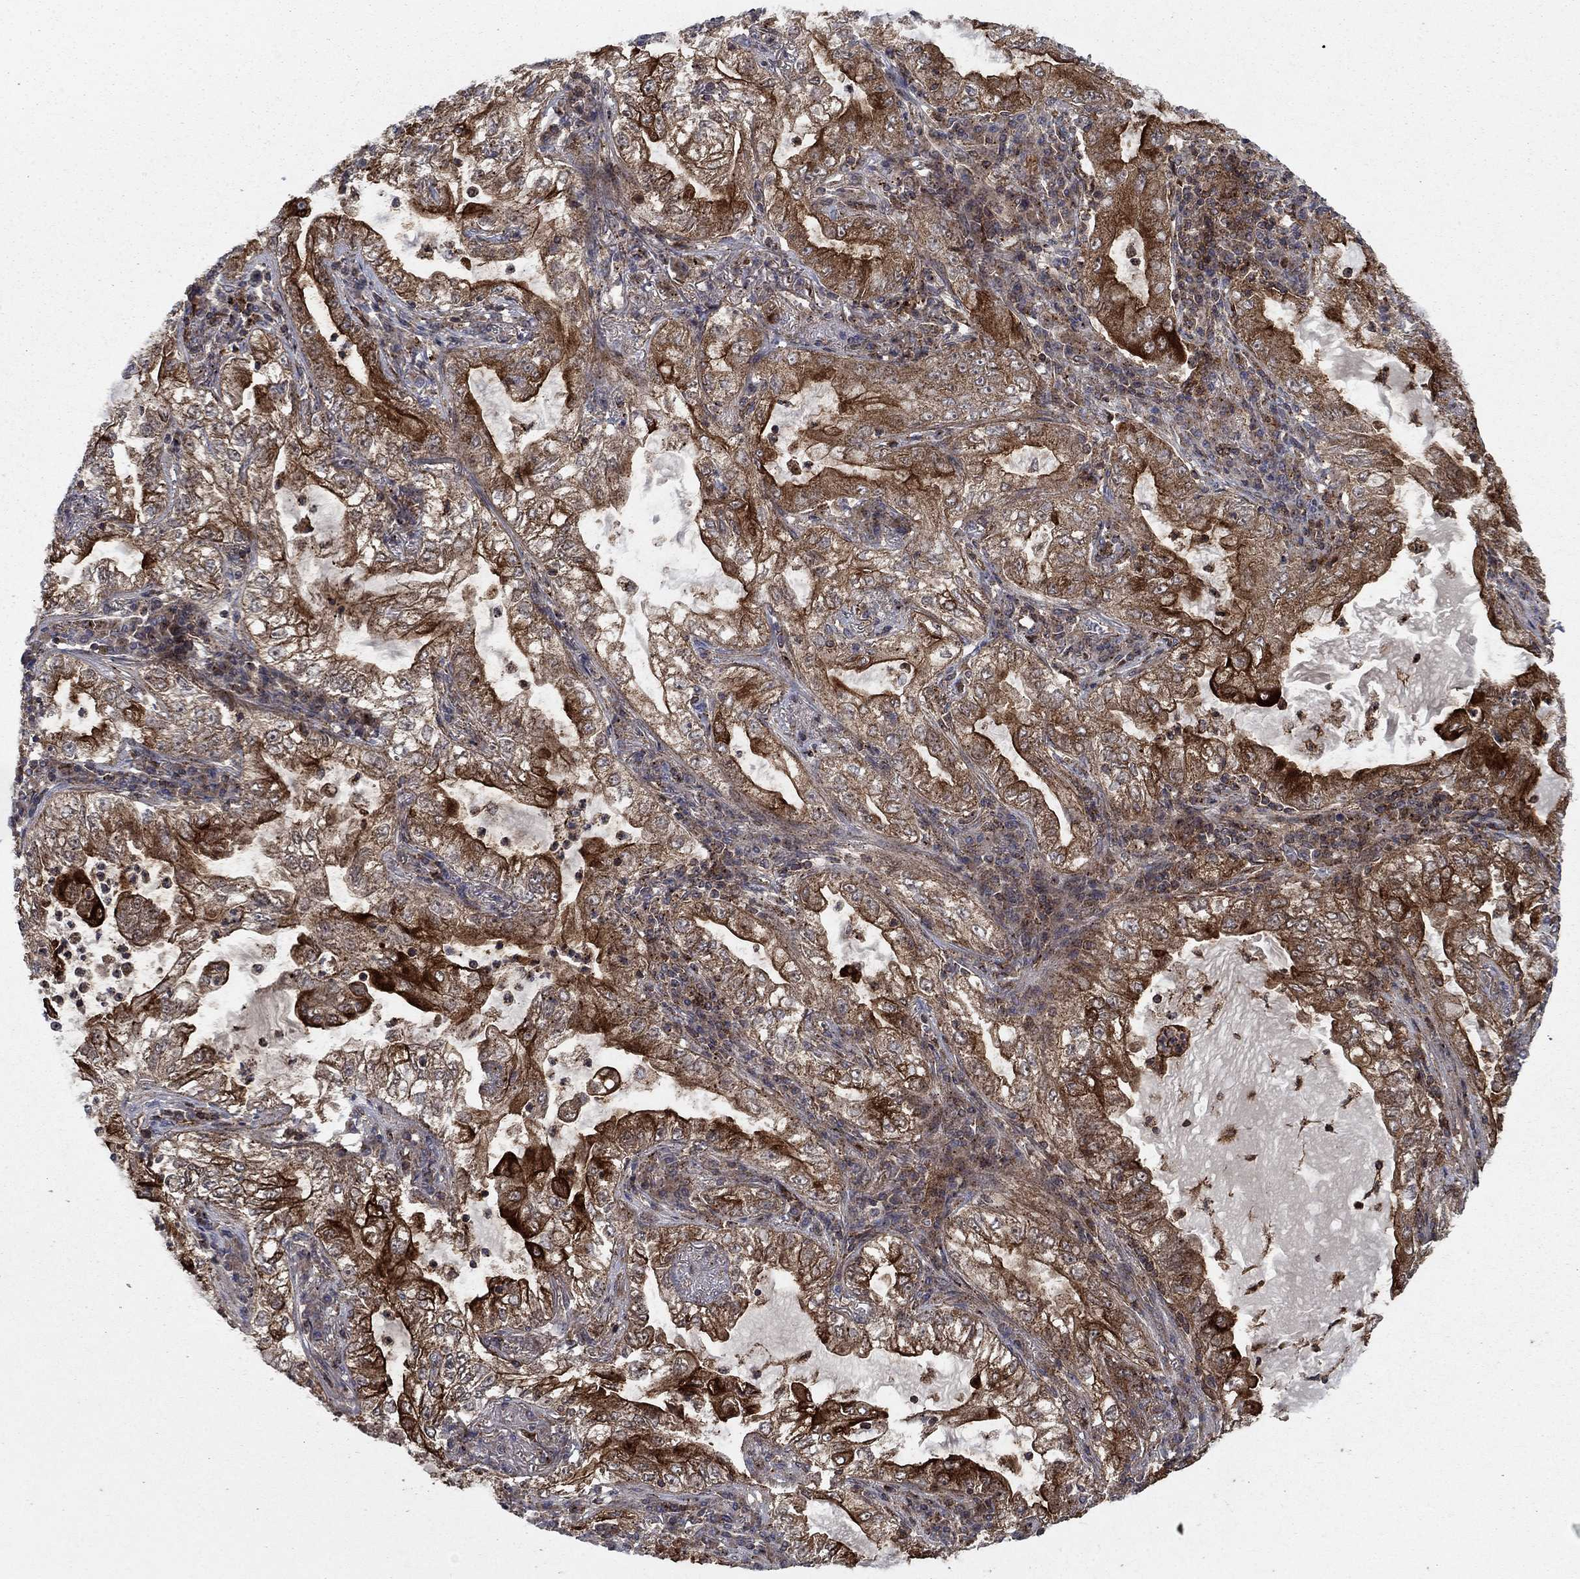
{"staining": {"intensity": "strong", "quantity": "25%-75%", "location": "cytoplasmic/membranous"}, "tissue": "lung cancer", "cell_type": "Tumor cells", "image_type": "cancer", "snomed": [{"axis": "morphology", "description": "Adenocarcinoma, NOS"}, {"axis": "topography", "description": "Lung"}], "caption": "A micrograph of human lung cancer stained for a protein shows strong cytoplasmic/membranous brown staining in tumor cells.", "gene": "IFI35", "patient": {"sex": "female", "age": 73}}